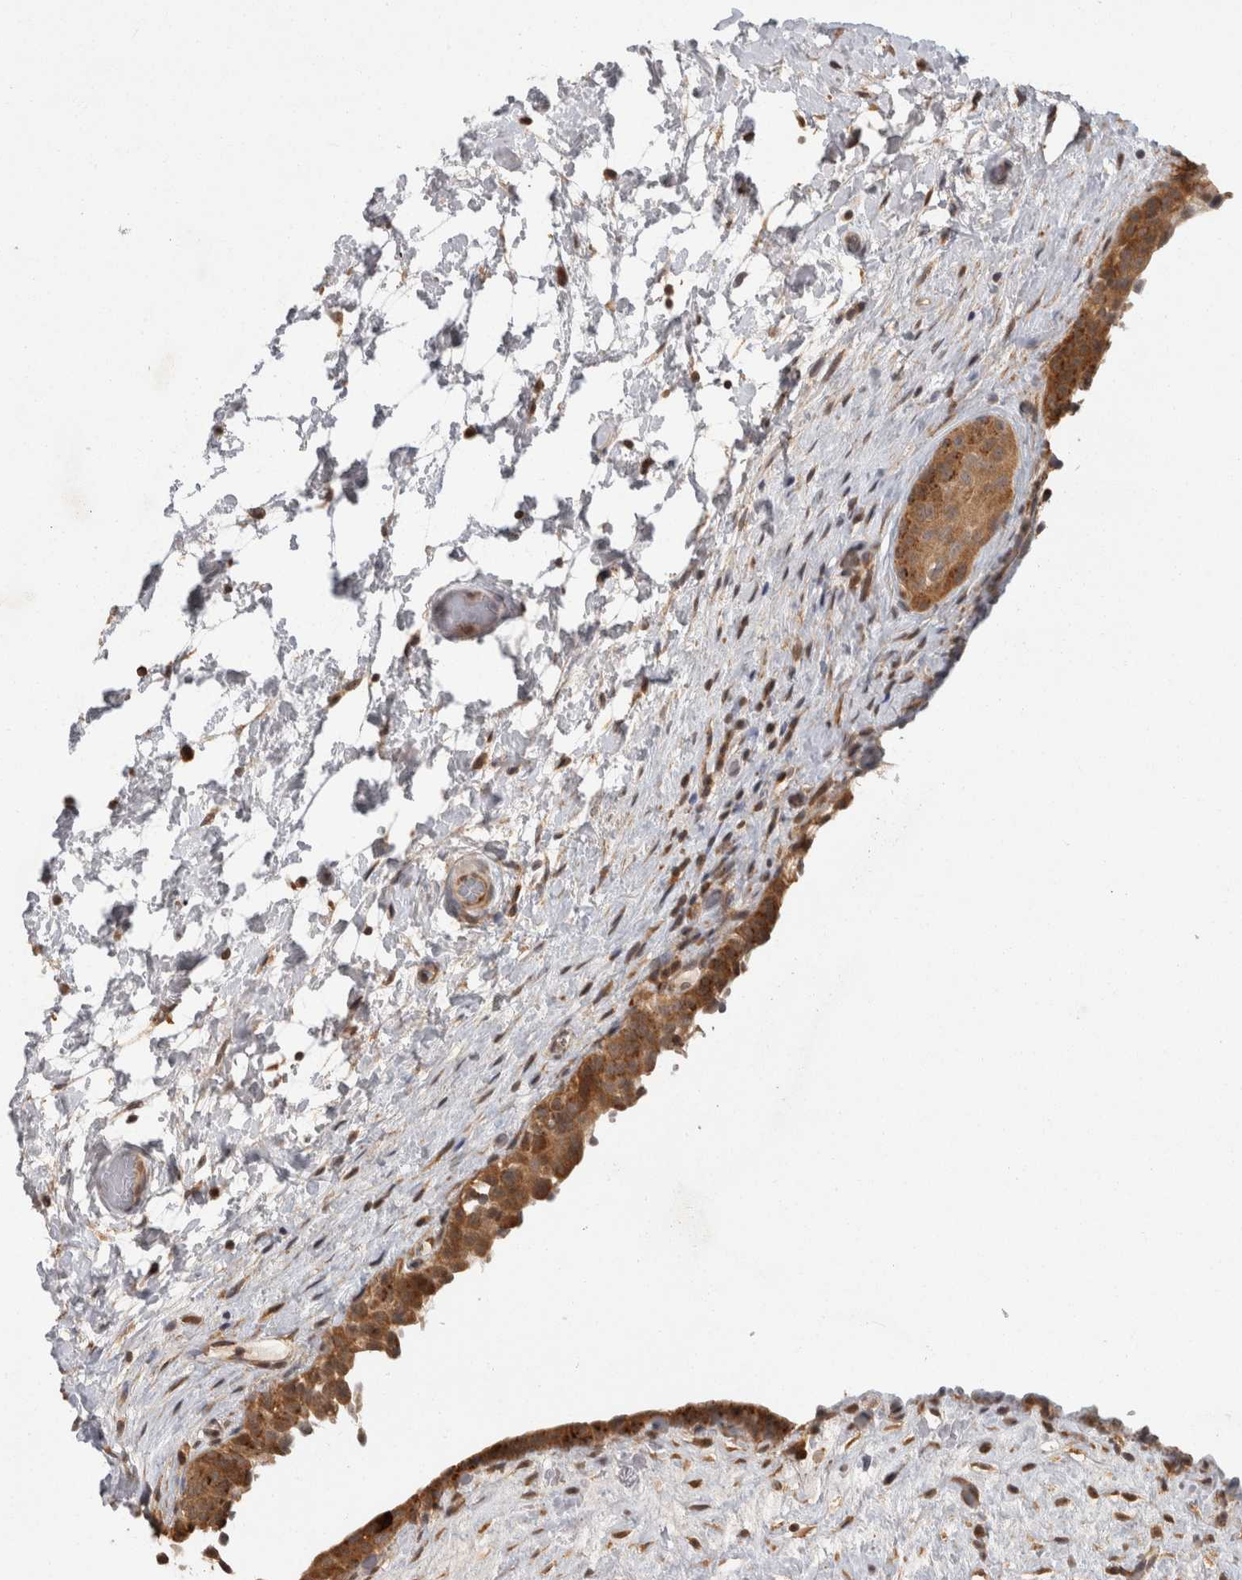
{"staining": {"intensity": "moderate", "quantity": ">75%", "location": "cytoplasmic/membranous"}, "tissue": "urinary bladder", "cell_type": "Urothelial cells", "image_type": "normal", "snomed": [{"axis": "morphology", "description": "Normal tissue, NOS"}, {"axis": "topography", "description": "Urinary bladder"}], "caption": "IHC photomicrograph of normal urinary bladder: human urinary bladder stained using immunohistochemistry exhibits medium levels of moderate protein expression localized specifically in the cytoplasmic/membranous of urothelial cells, appearing as a cytoplasmic/membranous brown color.", "gene": "ACAT2", "patient": {"sex": "male", "age": 74}}